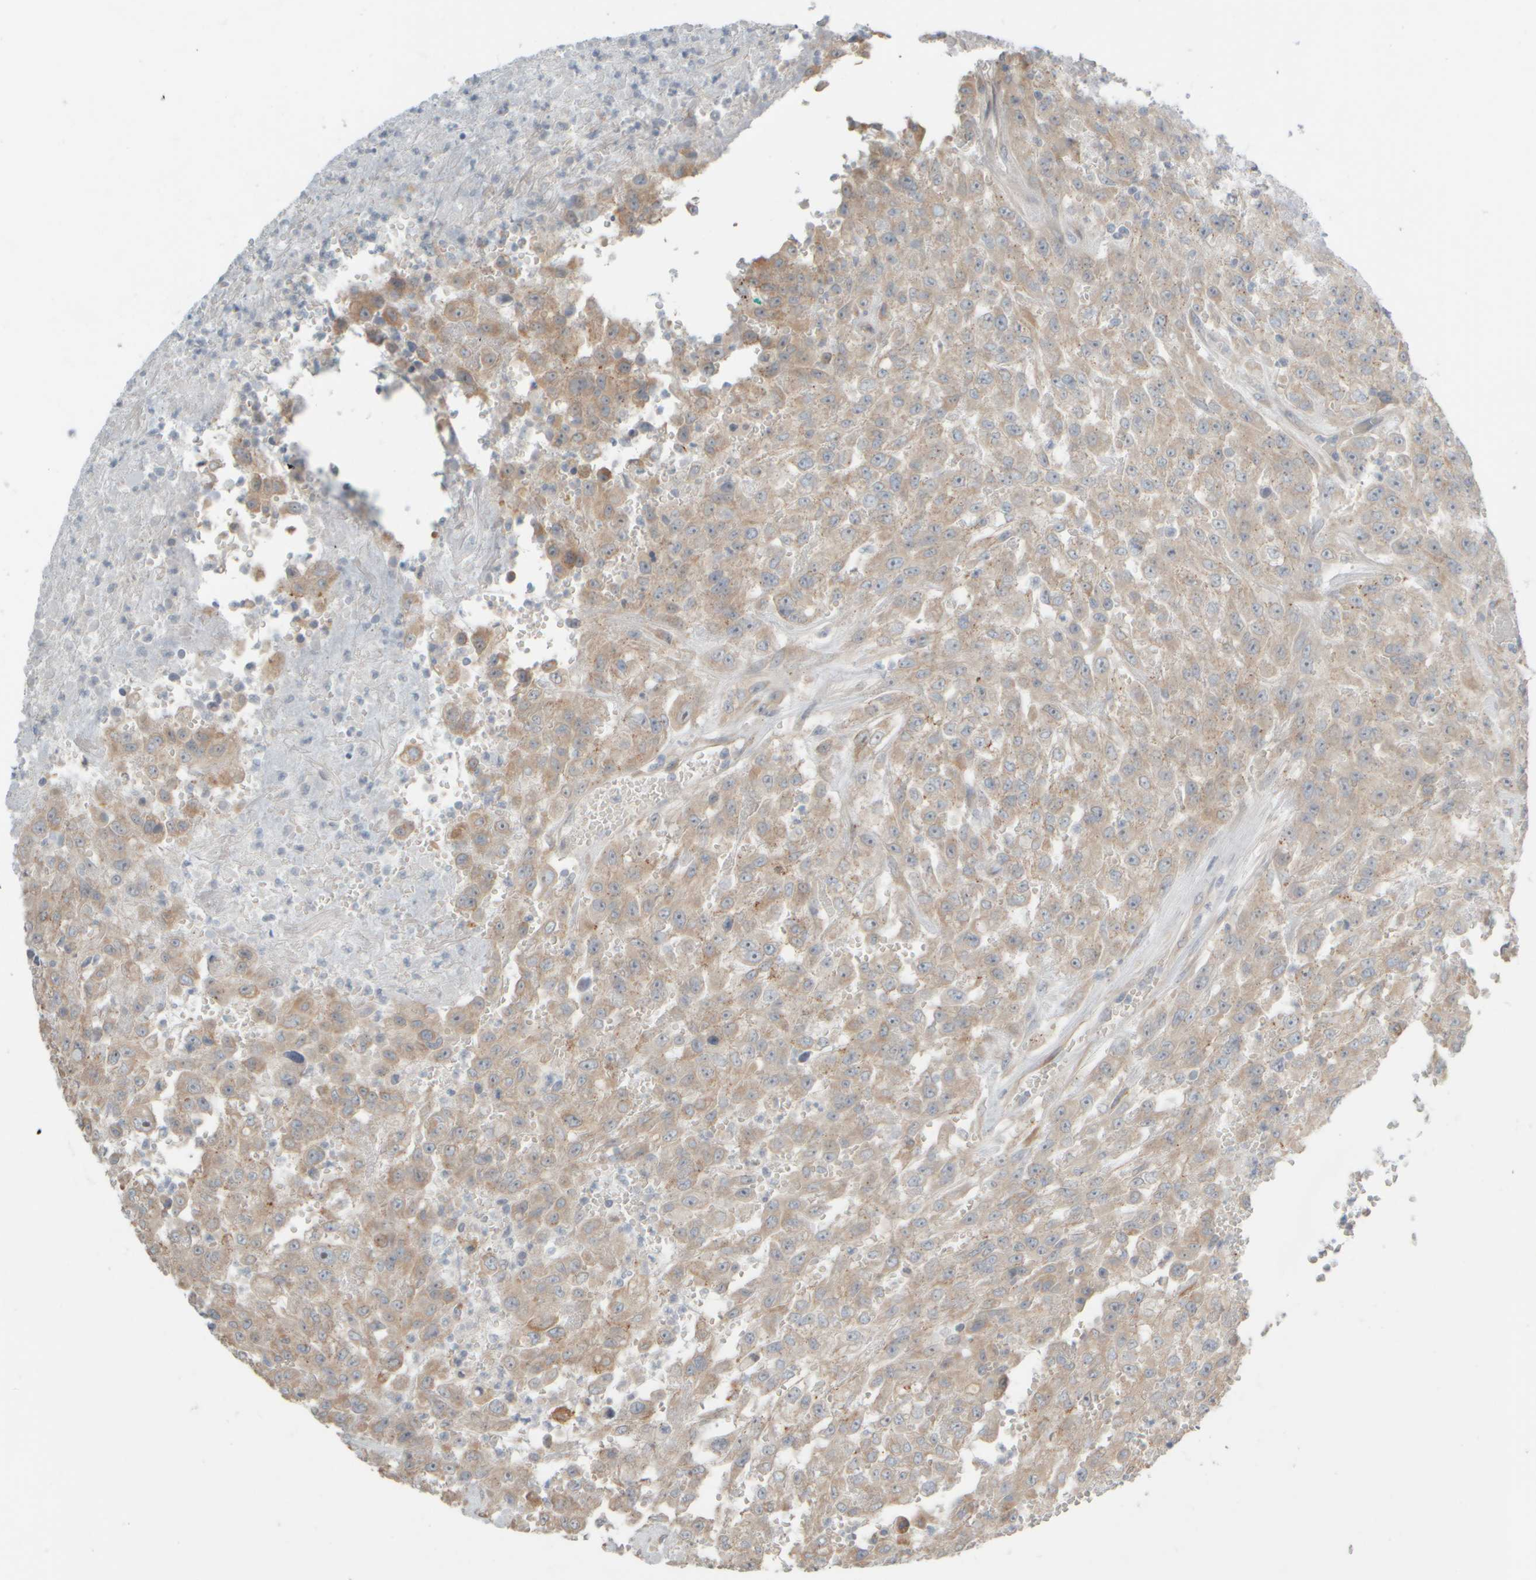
{"staining": {"intensity": "weak", "quantity": ">75%", "location": "cytoplasmic/membranous"}, "tissue": "urothelial cancer", "cell_type": "Tumor cells", "image_type": "cancer", "snomed": [{"axis": "morphology", "description": "Urothelial carcinoma, High grade"}, {"axis": "topography", "description": "Urinary bladder"}], "caption": "Immunohistochemistry micrograph of neoplastic tissue: high-grade urothelial carcinoma stained using immunohistochemistry (IHC) demonstrates low levels of weak protein expression localized specifically in the cytoplasmic/membranous of tumor cells, appearing as a cytoplasmic/membranous brown color.", "gene": "HGS", "patient": {"sex": "male", "age": 46}}